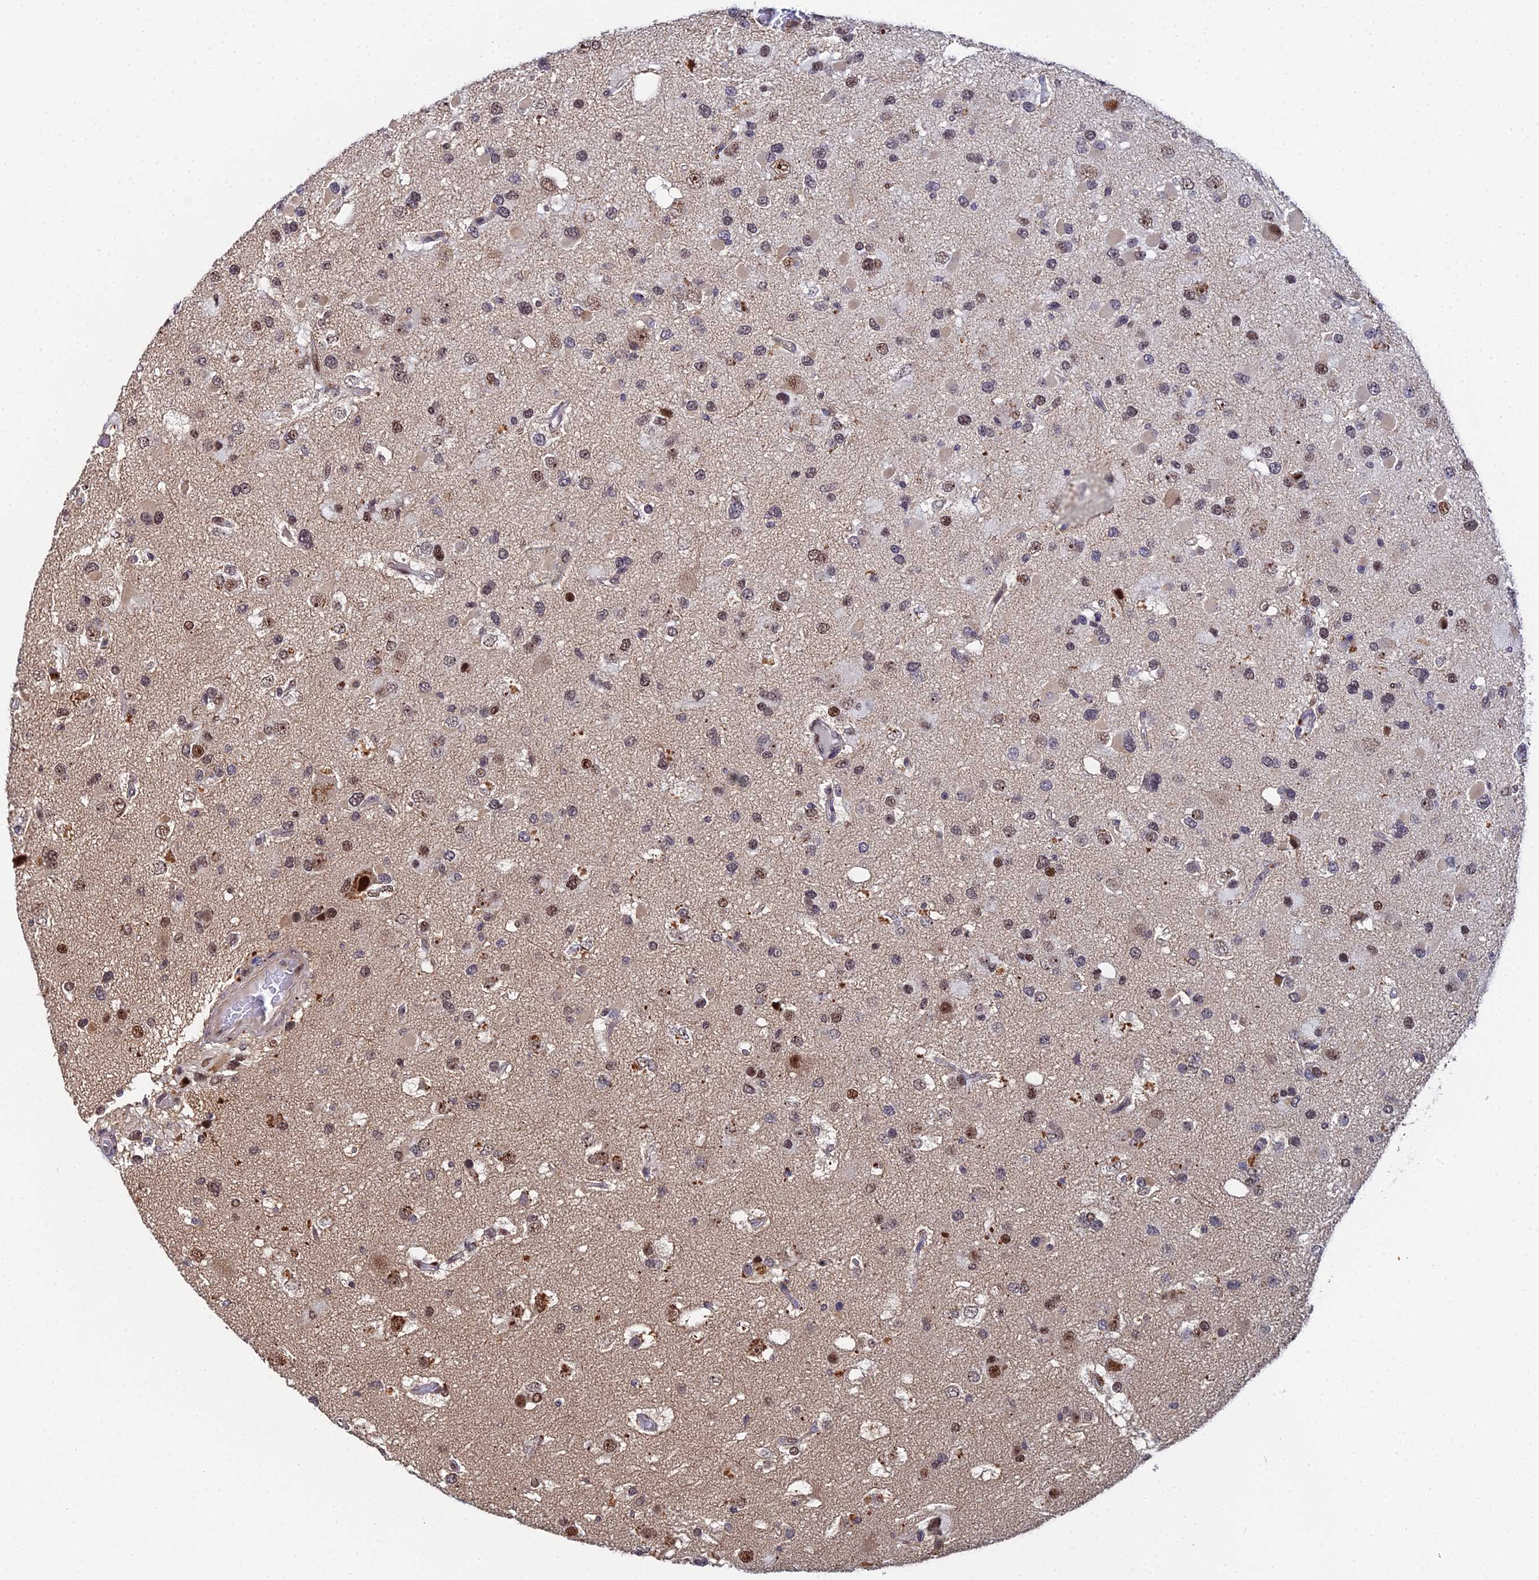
{"staining": {"intensity": "moderate", "quantity": "25%-75%", "location": "nuclear"}, "tissue": "glioma", "cell_type": "Tumor cells", "image_type": "cancer", "snomed": [{"axis": "morphology", "description": "Glioma, malignant, High grade"}, {"axis": "topography", "description": "Brain"}], "caption": "A brown stain labels moderate nuclear positivity of a protein in human glioma tumor cells. (DAB IHC, brown staining for protein, blue staining for nuclei).", "gene": "TIFA", "patient": {"sex": "male", "age": 53}}